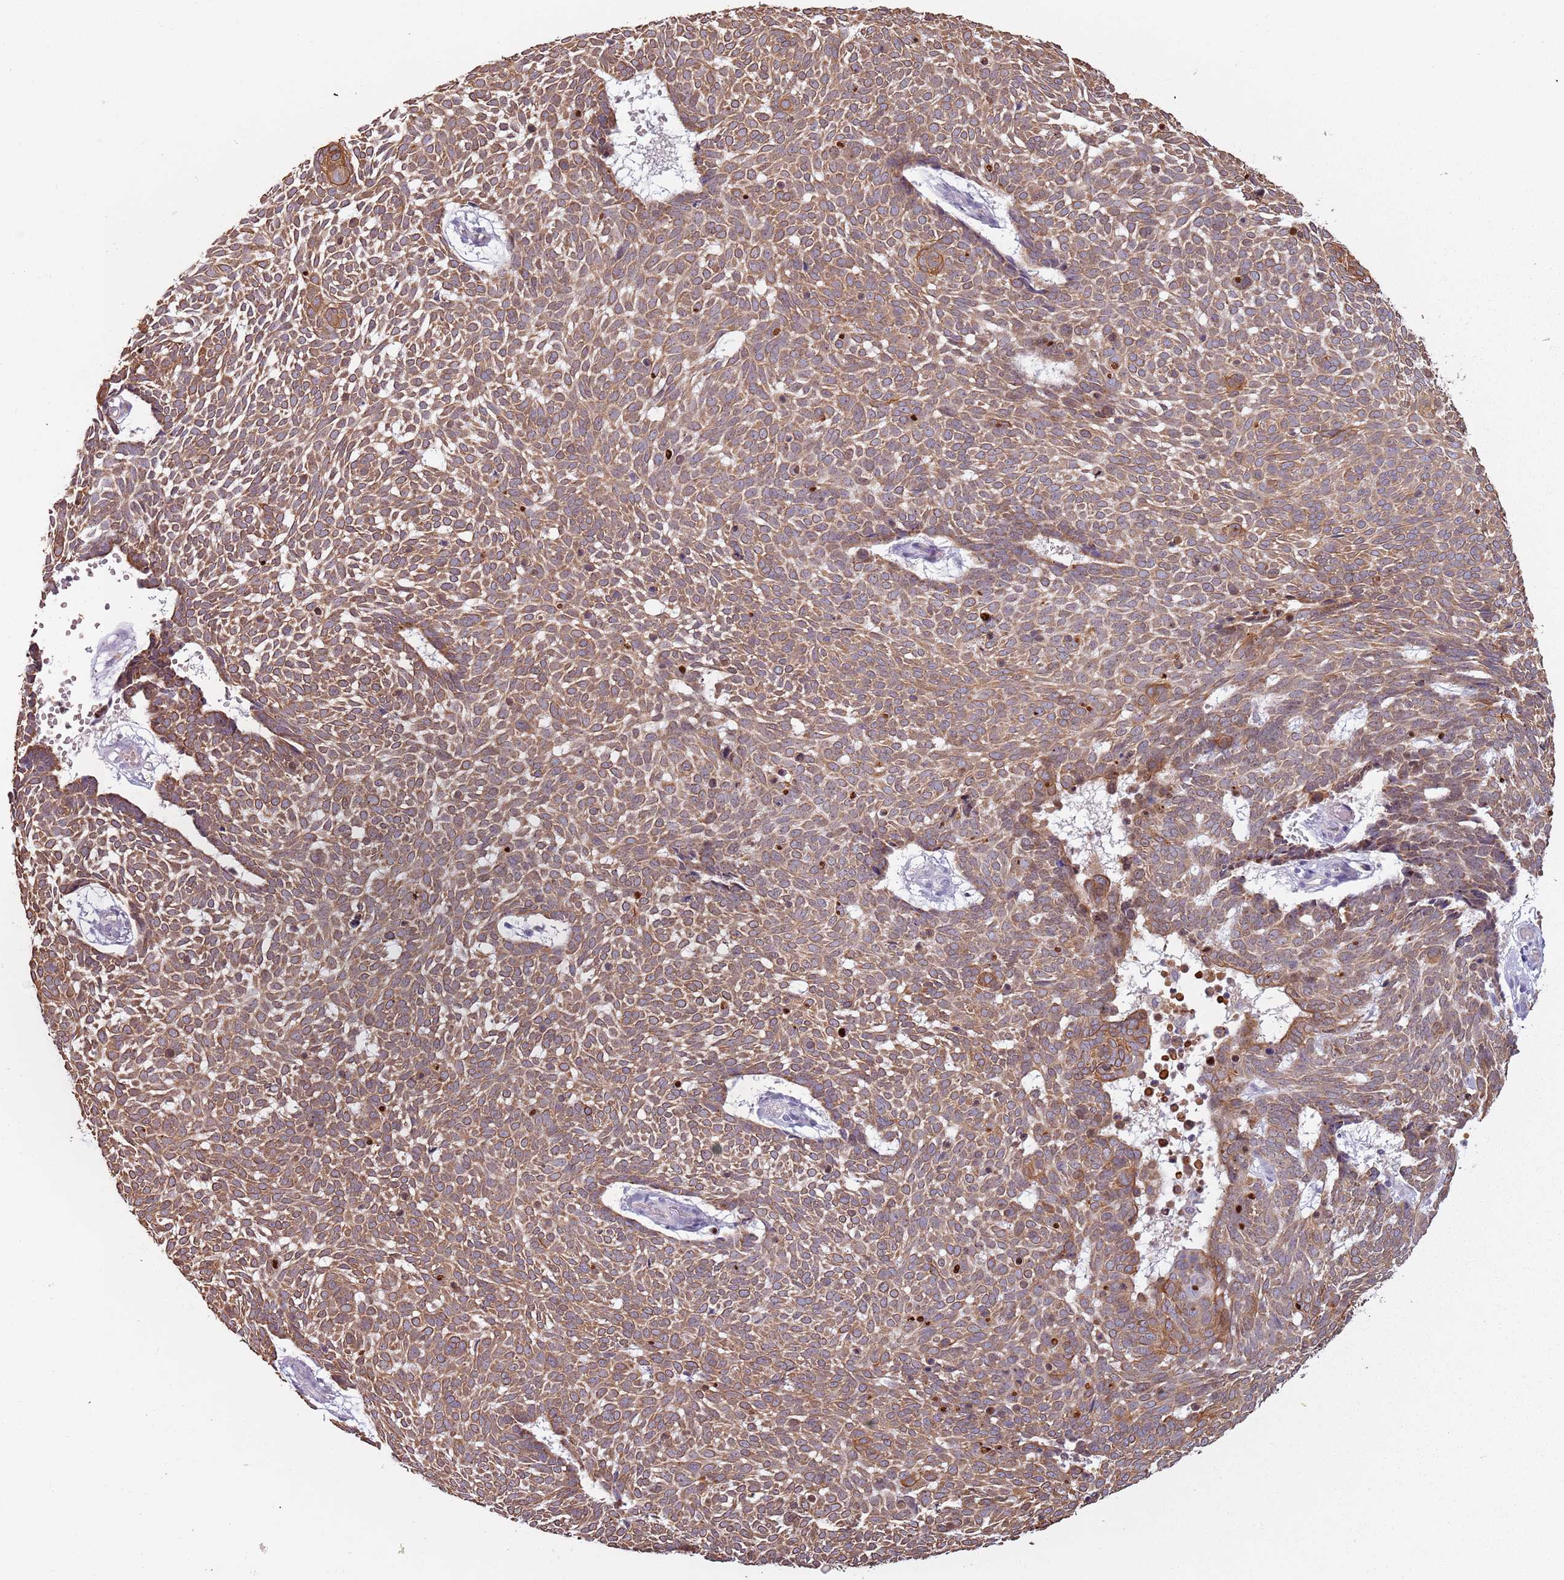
{"staining": {"intensity": "moderate", "quantity": ">75%", "location": "cytoplasmic/membranous"}, "tissue": "skin cancer", "cell_type": "Tumor cells", "image_type": "cancer", "snomed": [{"axis": "morphology", "description": "Basal cell carcinoma"}, {"axis": "topography", "description": "Skin"}], "caption": "A brown stain labels moderate cytoplasmic/membranous expression of a protein in basal cell carcinoma (skin) tumor cells. (DAB IHC, brown staining for protein, blue staining for nuclei).", "gene": "SYS1", "patient": {"sex": "male", "age": 61}}